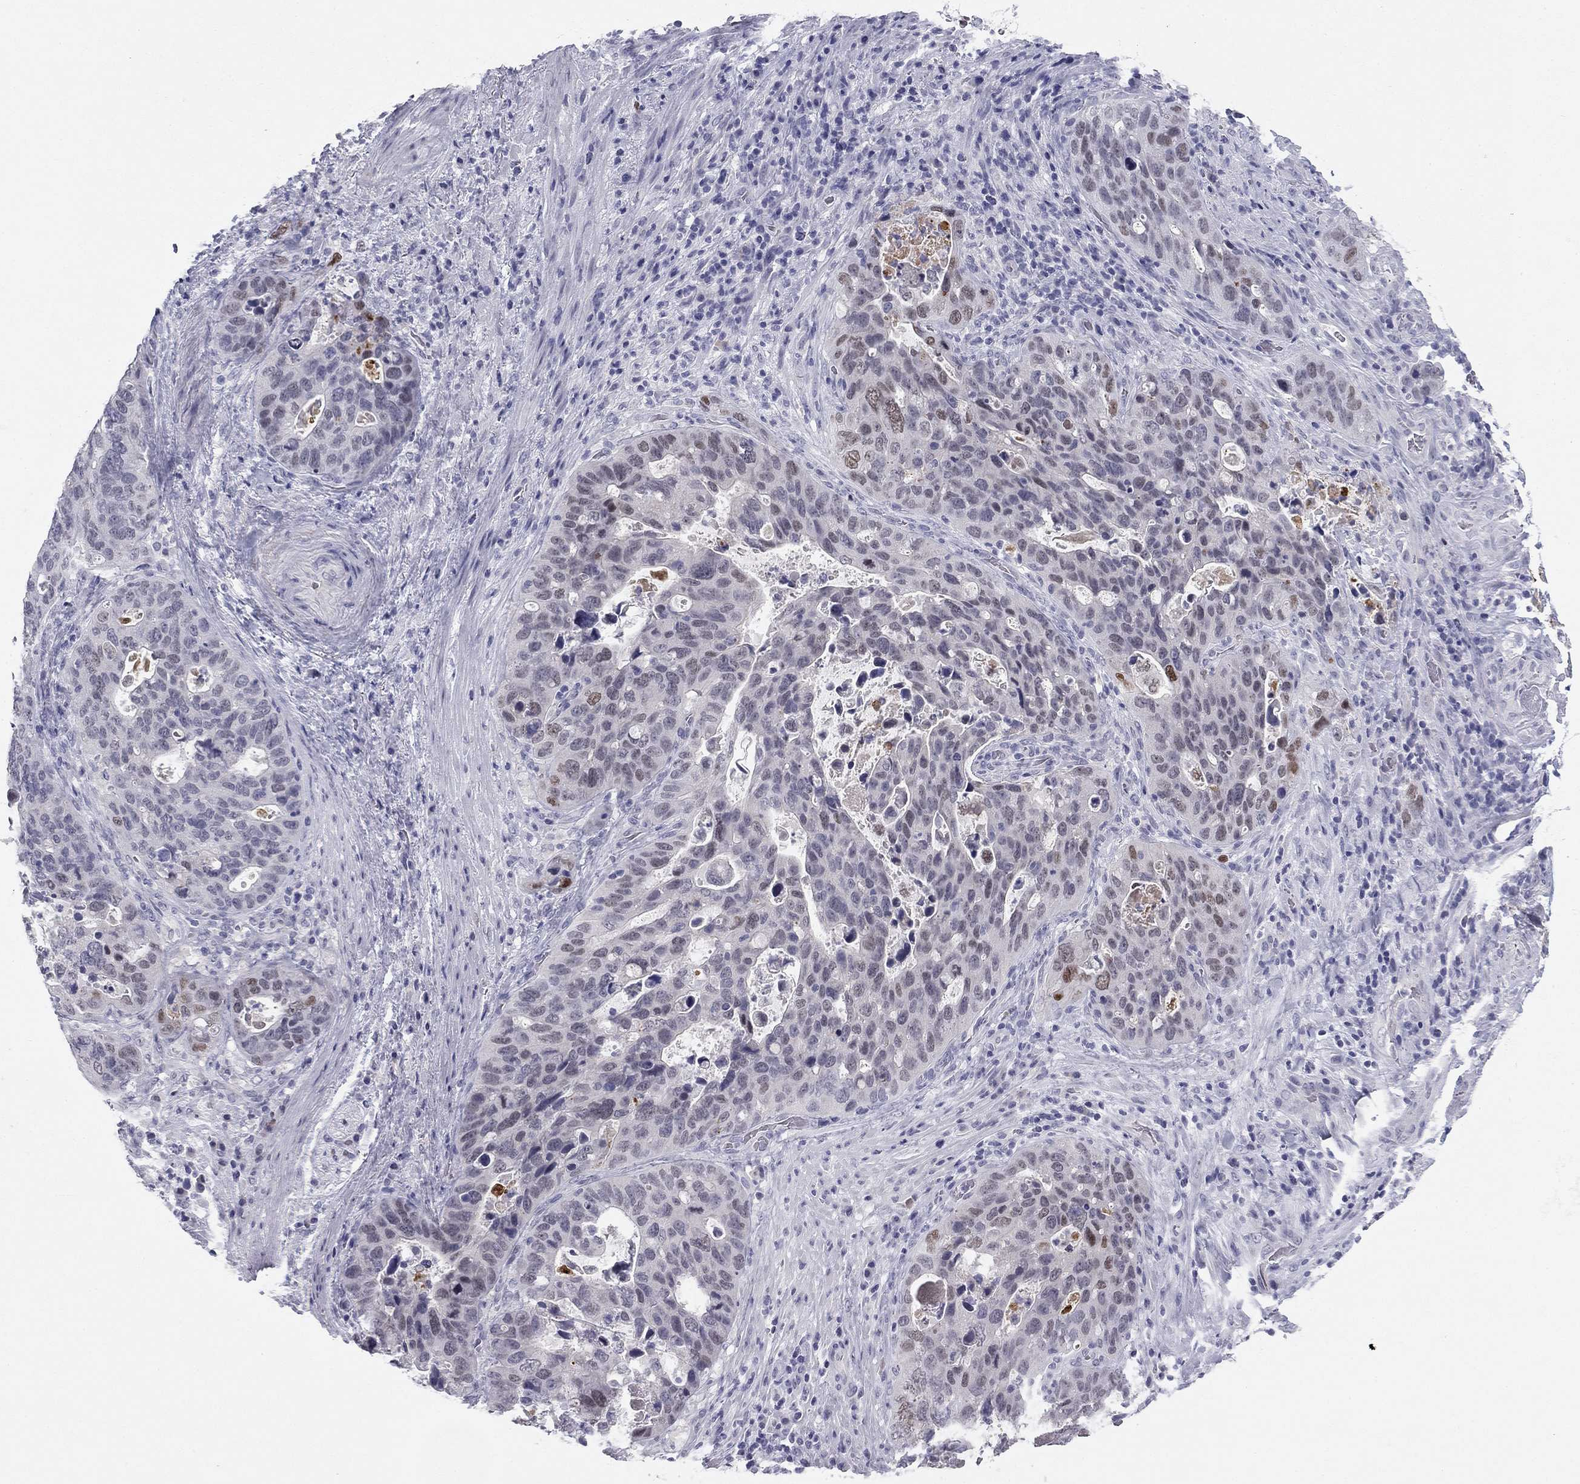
{"staining": {"intensity": "negative", "quantity": "none", "location": "none"}, "tissue": "stomach cancer", "cell_type": "Tumor cells", "image_type": "cancer", "snomed": [{"axis": "morphology", "description": "Adenocarcinoma, NOS"}, {"axis": "topography", "description": "Stomach"}], "caption": "The histopathology image shows no staining of tumor cells in stomach adenocarcinoma. (DAB immunohistochemistry (IHC), high magnification).", "gene": "TFAP2B", "patient": {"sex": "male", "age": 54}}